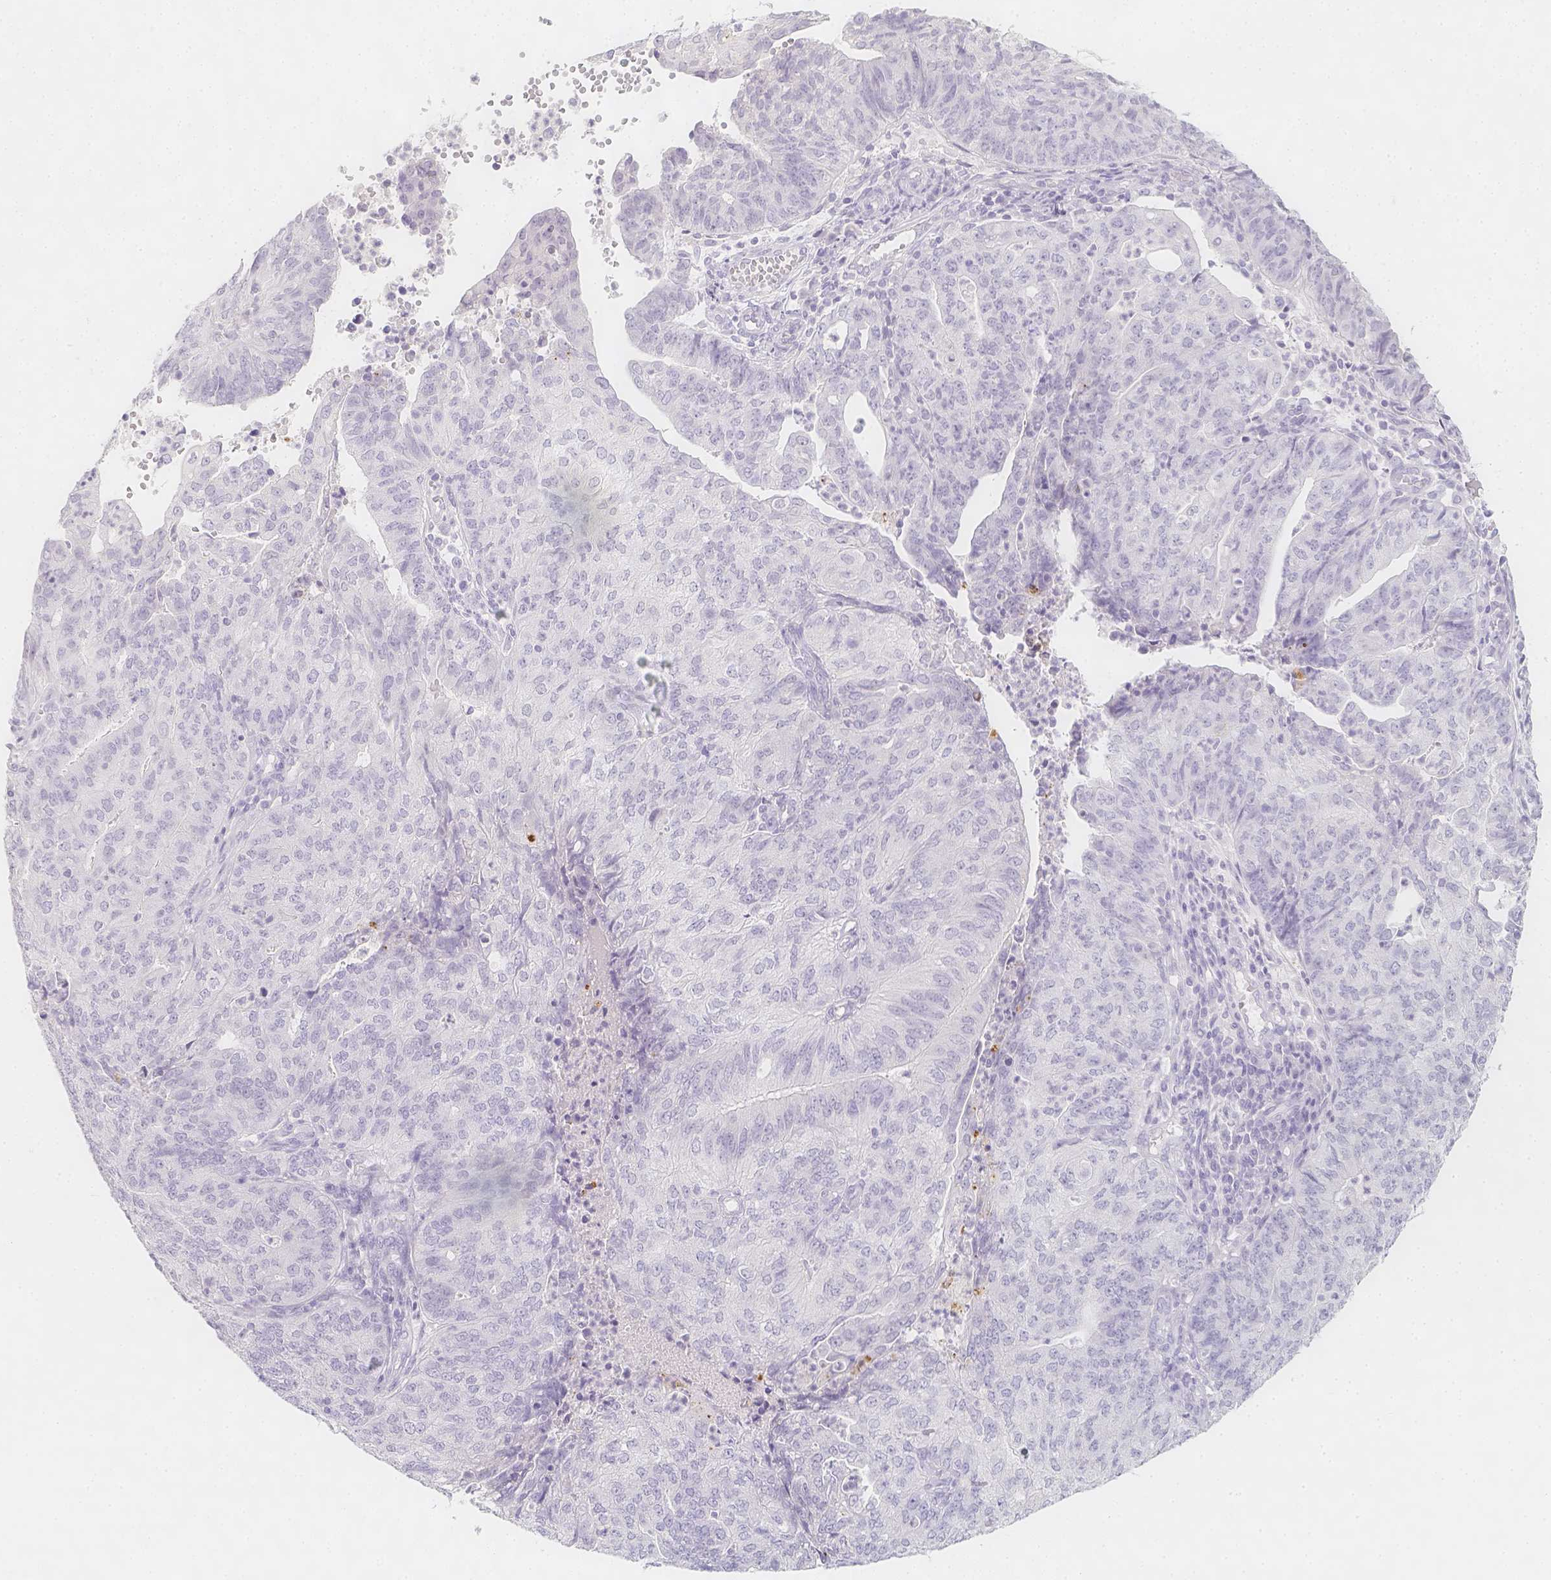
{"staining": {"intensity": "negative", "quantity": "none", "location": "none"}, "tissue": "endometrial cancer", "cell_type": "Tumor cells", "image_type": "cancer", "snomed": [{"axis": "morphology", "description": "Adenocarcinoma, NOS"}, {"axis": "topography", "description": "Endometrium"}], "caption": "Endometrial cancer stained for a protein using immunohistochemistry displays no expression tumor cells.", "gene": "SLC18A1", "patient": {"sex": "female", "age": 82}}